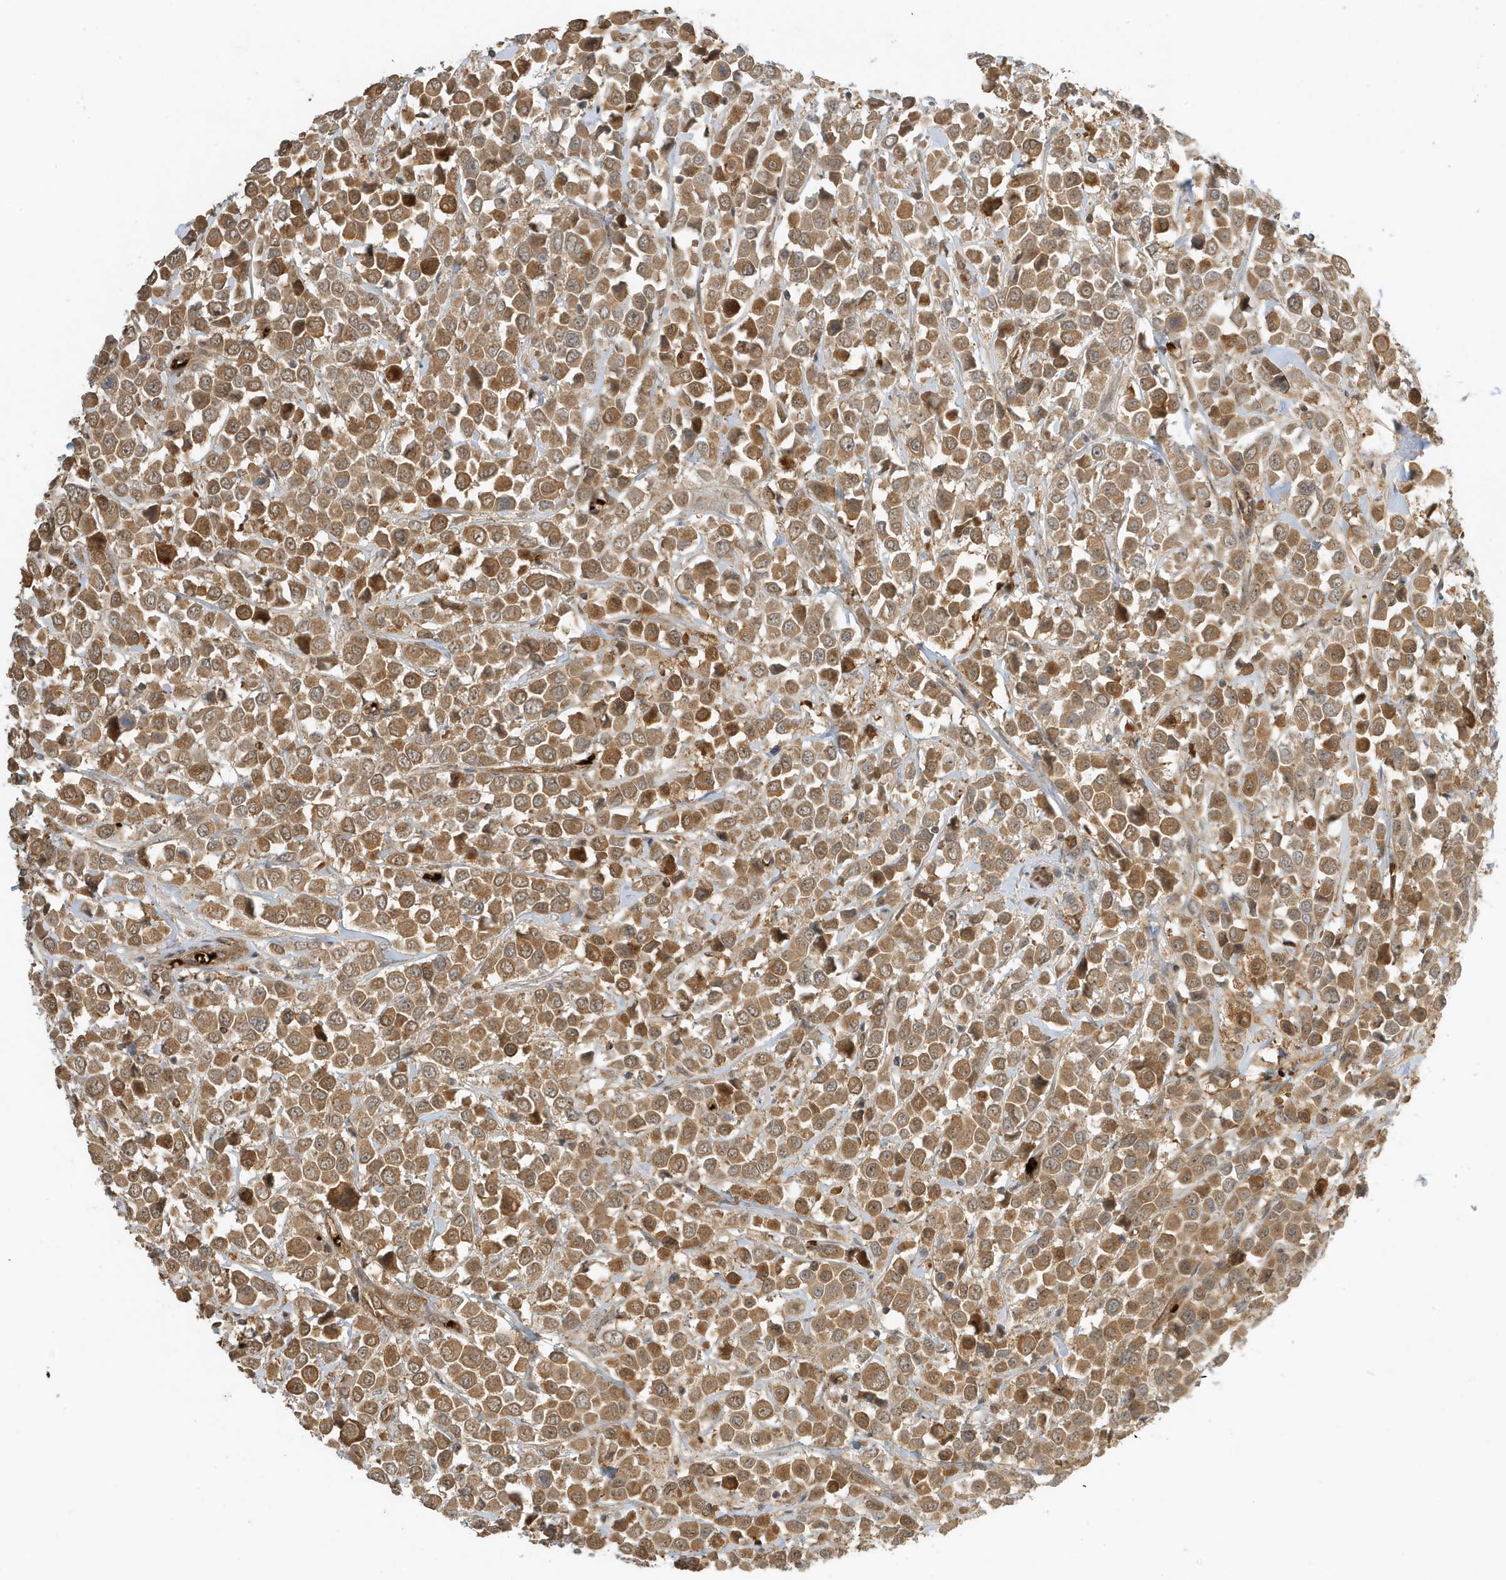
{"staining": {"intensity": "moderate", "quantity": ">75%", "location": "cytoplasmic/membranous"}, "tissue": "breast cancer", "cell_type": "Tumor cells", "image_type": "cancer", "snomed": [{"axis": "morphology", "description": "Duct carcinoma"}, {"axis": "topography", "description": "Breast"}], "caption": "Immunohistochemical staining of breast cancer shows medium levels of moderate cytoplasmic/membranous staining in approximately >75% of tumor cells.", "gene": "FYCO1", "patient": {"sex": "female", "age": 61}}